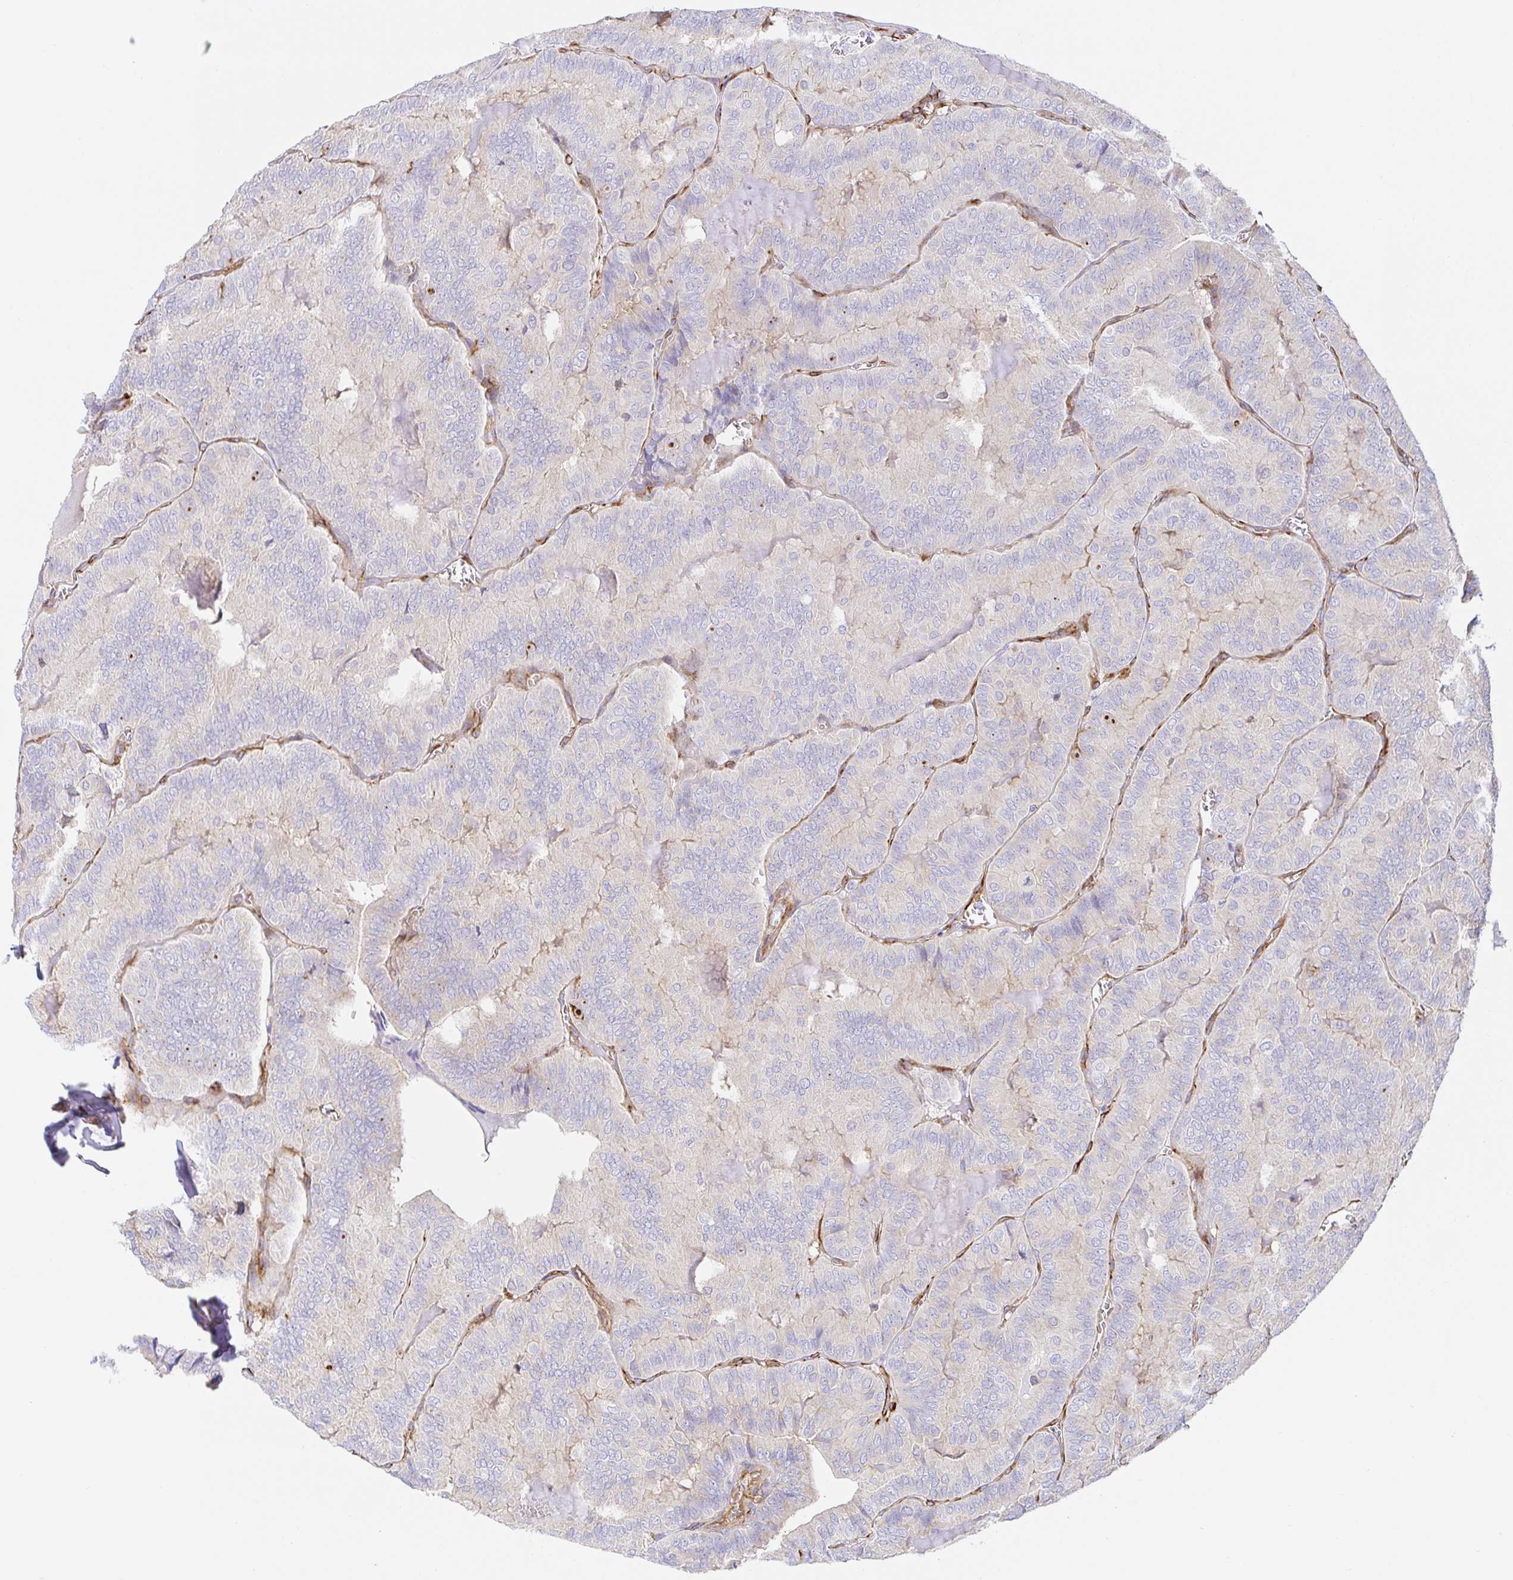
{"staining": {"intensity": "negative", "quantity": "none", "location": "none"}, "tissue": "thyroid cancer", "cell_type": "Tumor cells", "image_type": "cancer", "snomed": [{"axis": "morphology", "description": "Papillary adenocarcinoma, NOS"}, {"axis": "topography", "description": "Thyroid gland"}], "caption": "Immunohistochemistry photomicrograph of neoplastic tissue: thyroid cancer (papillary adenocarcinoma) stained with DAB (3,3'-diaminobenzidine) shows no significant protein expression in tumor cells.", "gene": "DOCK1", "patient": {"sex": "female", "age": 75}}